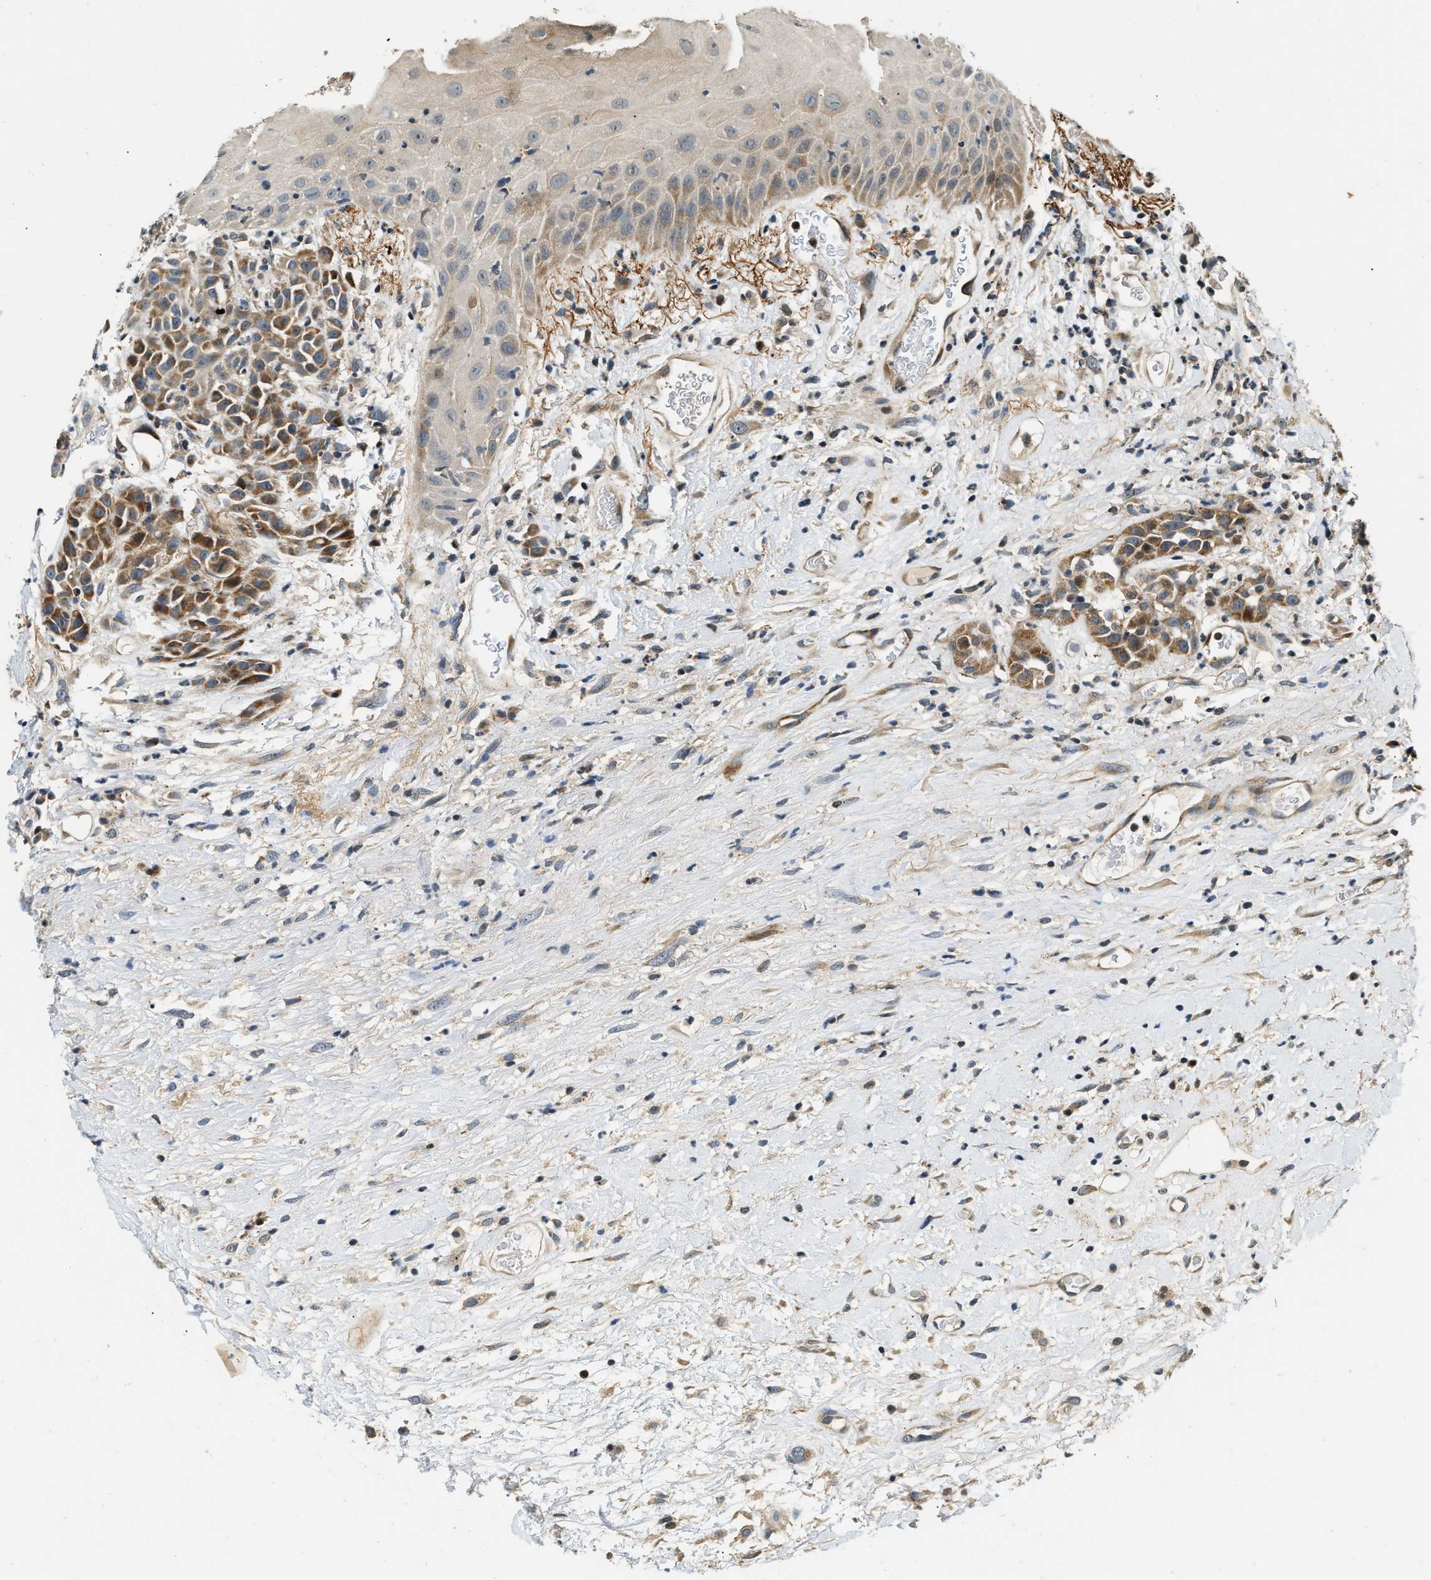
{"staining": {"intensity": "moderate", "quantity": ">75%", "location": "cytoplasmic/membranous"}, "tissue": "head and neck cancer", "cell_type": "Tumor cells", "image_type": "cancer", "snomed": [{"axis": "morphology", "description": "Normal tissue, NOS"}, {"axis": "morphology", "description": "Squamous cell carcinoma, NOS"}, {"axis": "topography", "description": "Cartilage tissue"}, {"axis": "topography", "description": "Head-Neck"}], "caption": "The image reveals immunohistochemical staining of head and neck cancer (squamous cell carcinoma). There is moderate cytoplasmic/membranous staining is identified in approximately >75% of tumor cells.", "gene": "EXTL2", "patient": {"sex": "male", "age": 62}}